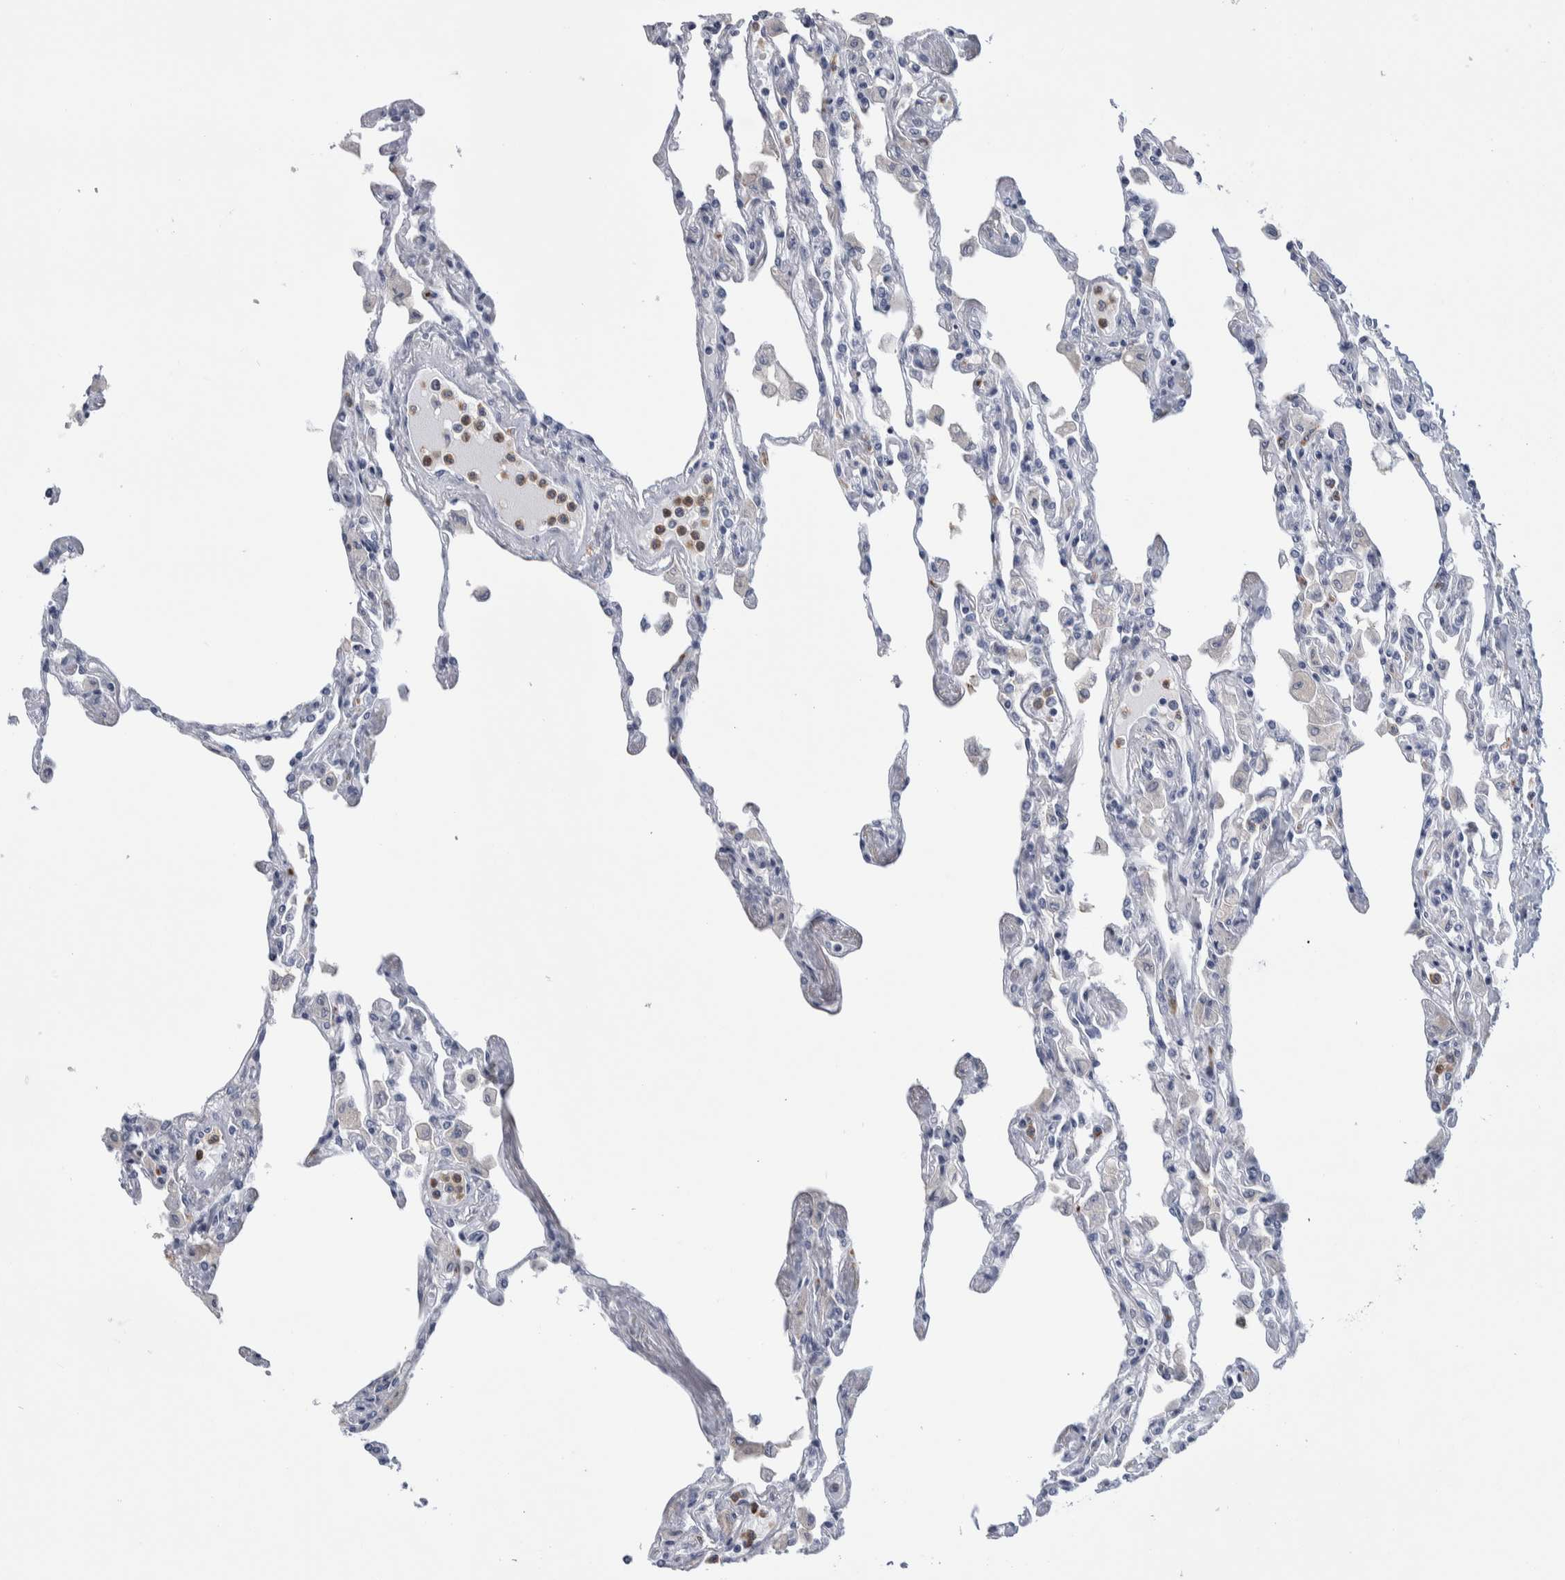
{"staining": {"intensity": "negative", "quantity": "none", "location": "none"}, "tissue": "lung", "cell_type": "Alveolar cells", "image_type": "normal", "snomed": [{"axis": "morphology", "description": "Normal tissue, NOS"}, {"axis": "topography", "description": "Bronchus"}, {"axis": "topography", "description": "Lung"}], "caption": "This is an IHC histopathology image of normal human lung. There is no positivity in alveolar cells.", "gene": "LURAP1L", "patient": {"sex": "female", "age": 49}}